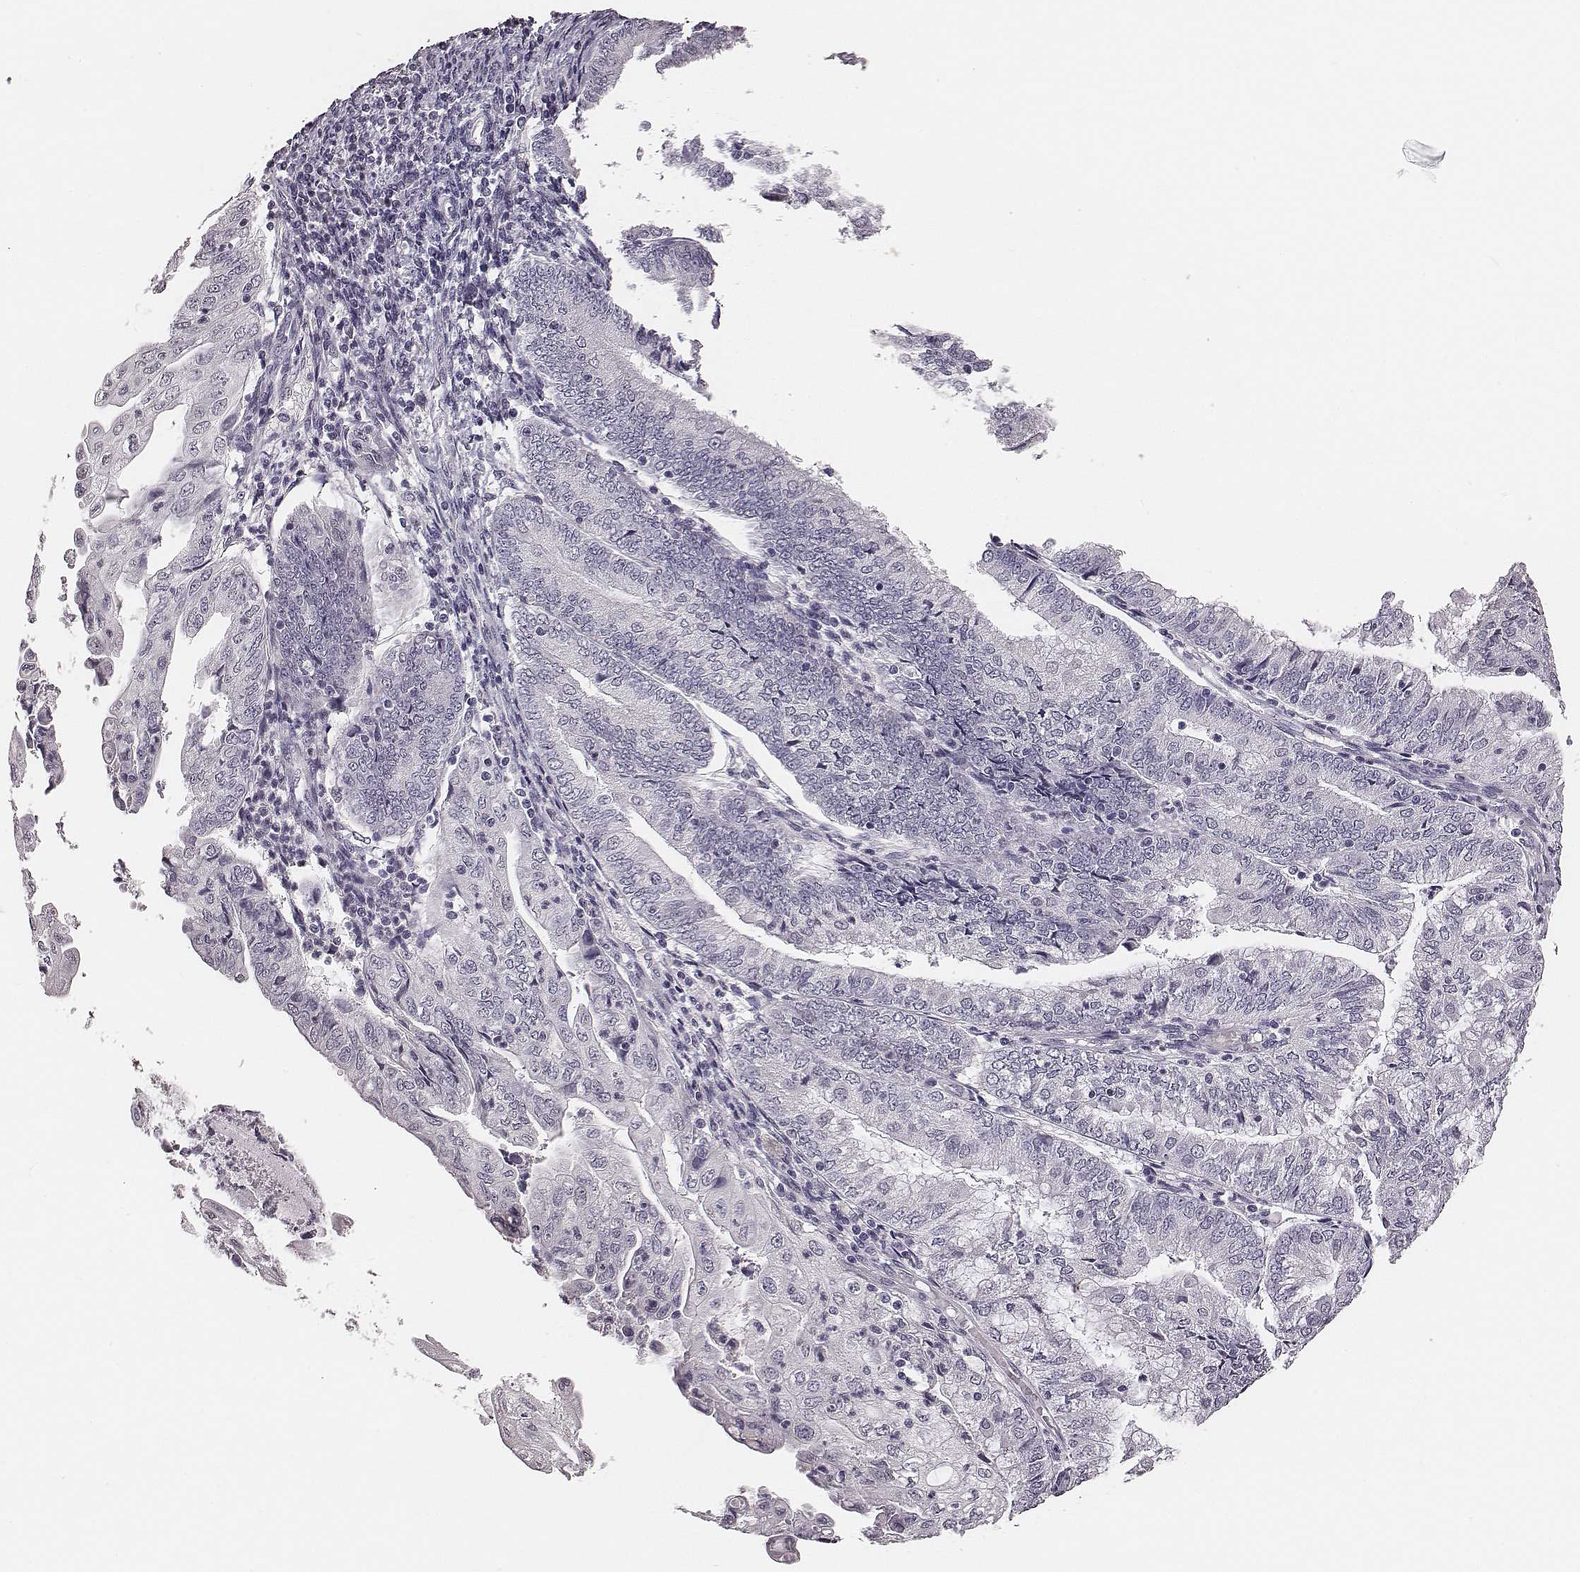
{"staining": {"intensity": "negative", "quantity": "none", "location": "none"}, "tissue": "endometrial cancer", "cell_type": "Tumor cells", "image_type": "cancer", "snomed": [{"axis": "morphology", "description": "Adenocarcinoma, NOS"}, {"axis": "topography", "description": "Endometrium"}], "caption": "The IHC photomicrograph has no significant staining in tumor cells of endometrial adenocarcinoma tissue.", "gene": "CSHL1", "patient": {"sex": "female", "age": 55}}